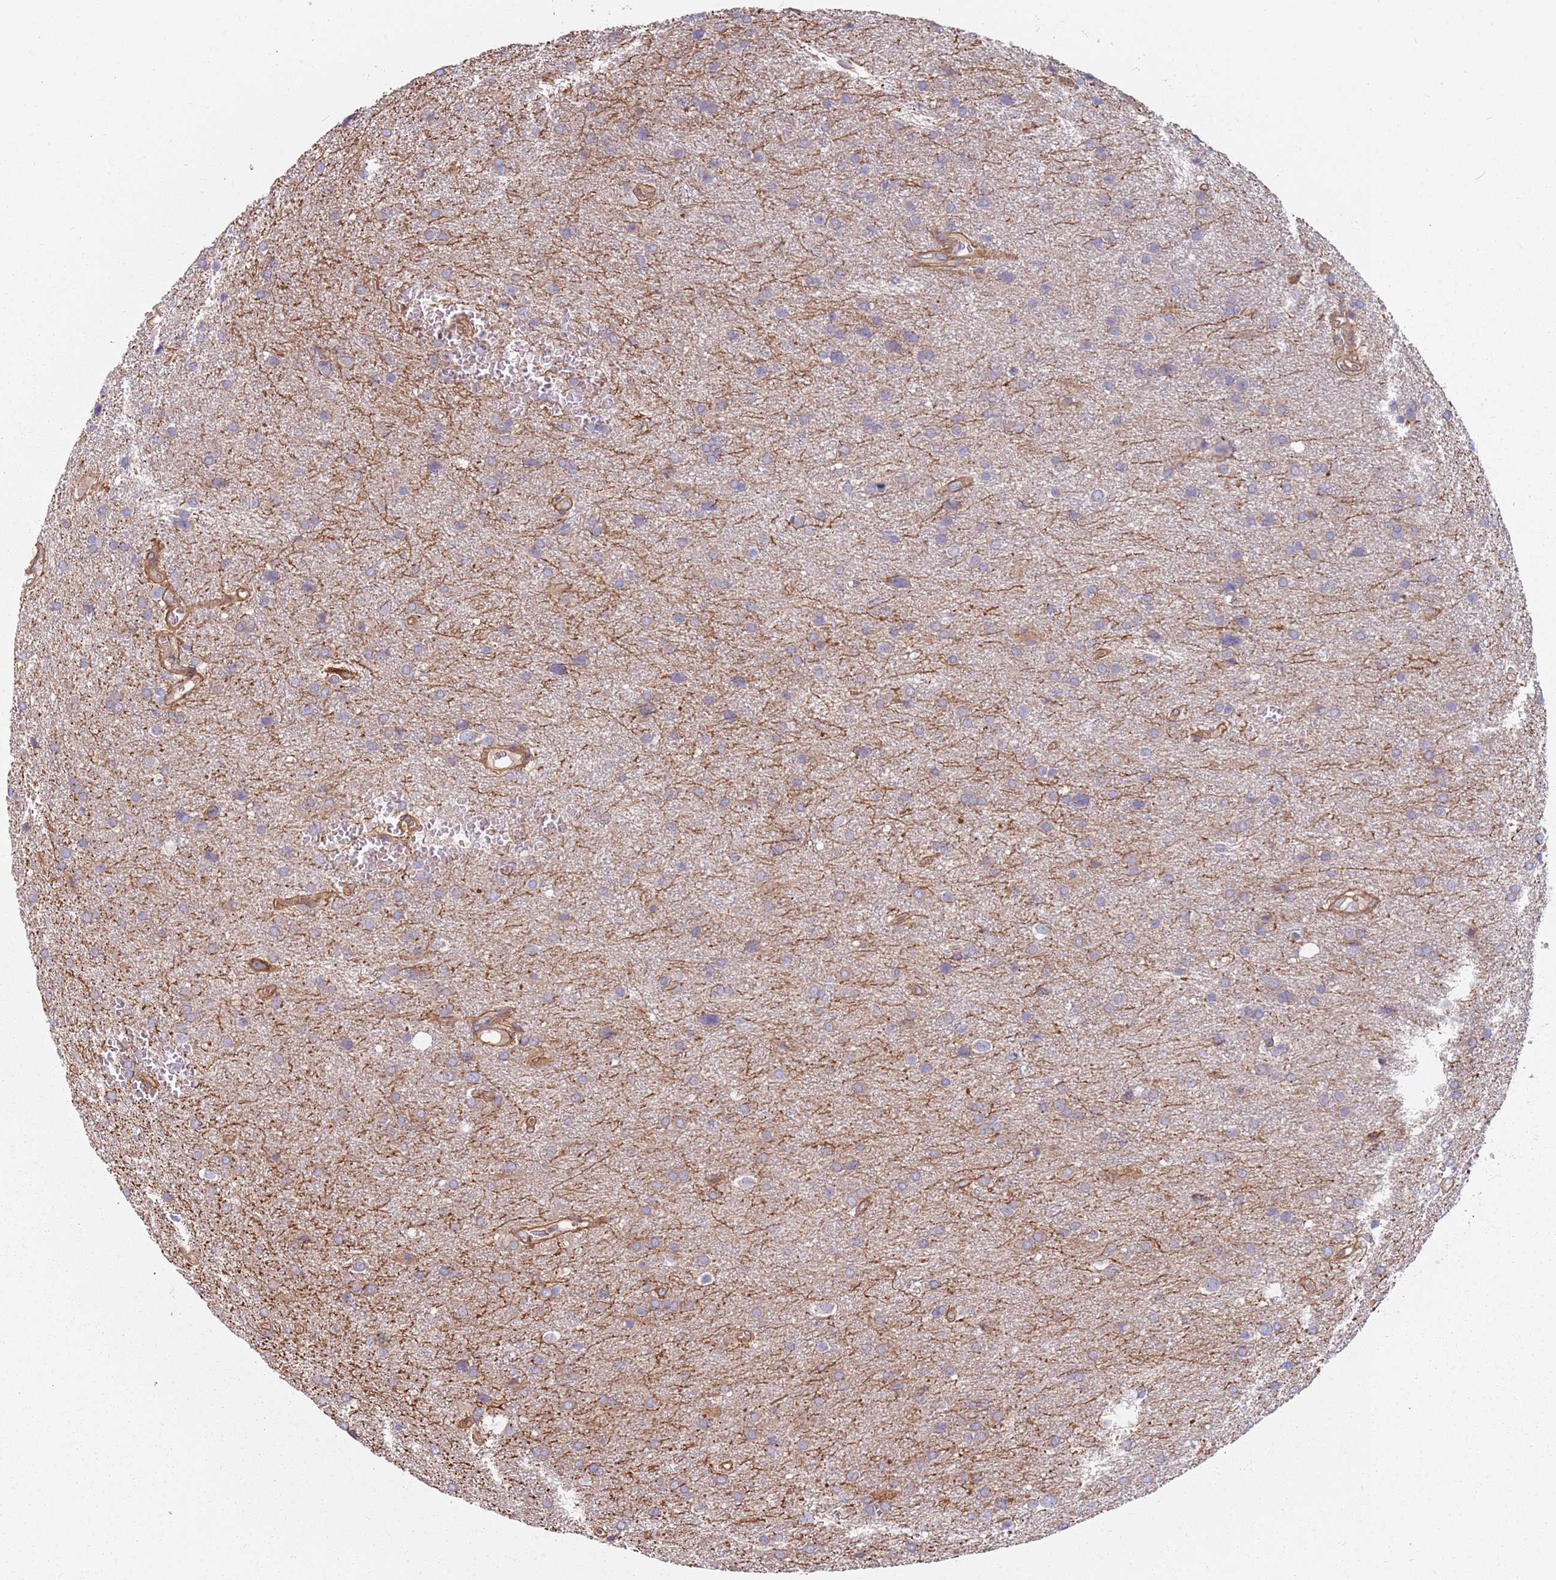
{"staining": {"intensity": "negative", "quantity": "none", "location": "none"}, "tissue": "glioma", "cell_type": "Tumor cells", "image_type": "cancer", "snomed": [{"axis": "morphology", "description": "Glioma, malignant, Low grade"}, {"axis": "topography", "description": "Brain"}], "caption": "Low-grade glioma (malignant) was stained to show a protein in brown. There is no significant expression in tumor cells.", "gene": "SPDL1", "patient": {"sex": "female", "age": 32}}